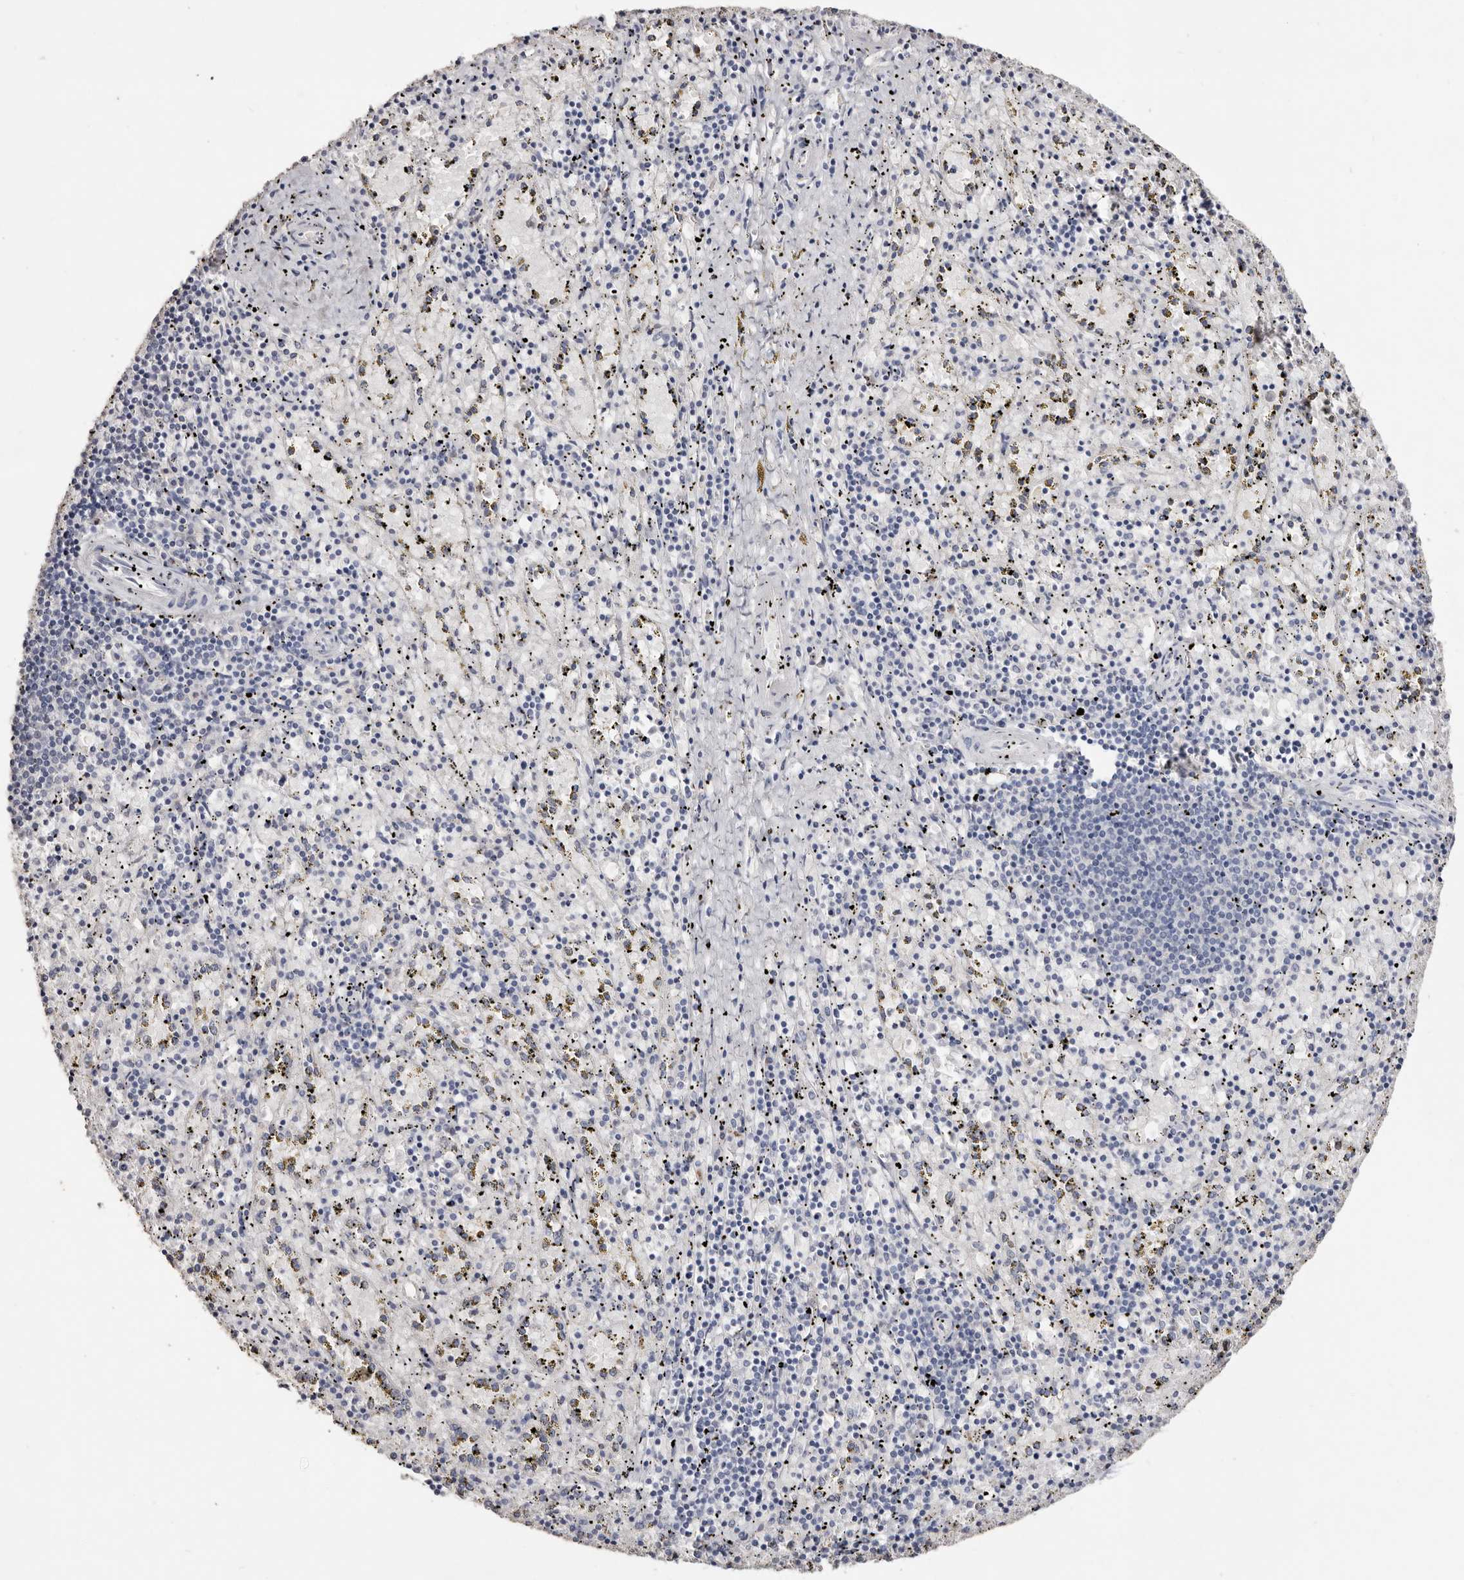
{"staining": {"intensity": "negative", "quantity": "none", "location": "none"}, "tissue": "spleen", "cell_type": "Cells in red pulp", "image_type": "normal", "snomed": [{"axis": "morphology", "description": "Normal tissue, NOS"}, {"axis": "topography", "description": "Spleen"}], "caption": "The immunohistochemistry histopathology image has no significant staining in cells in red pulp of spleen.", "gene": "LGALS7B", "patient": {"sex": "male", "age": 11}}